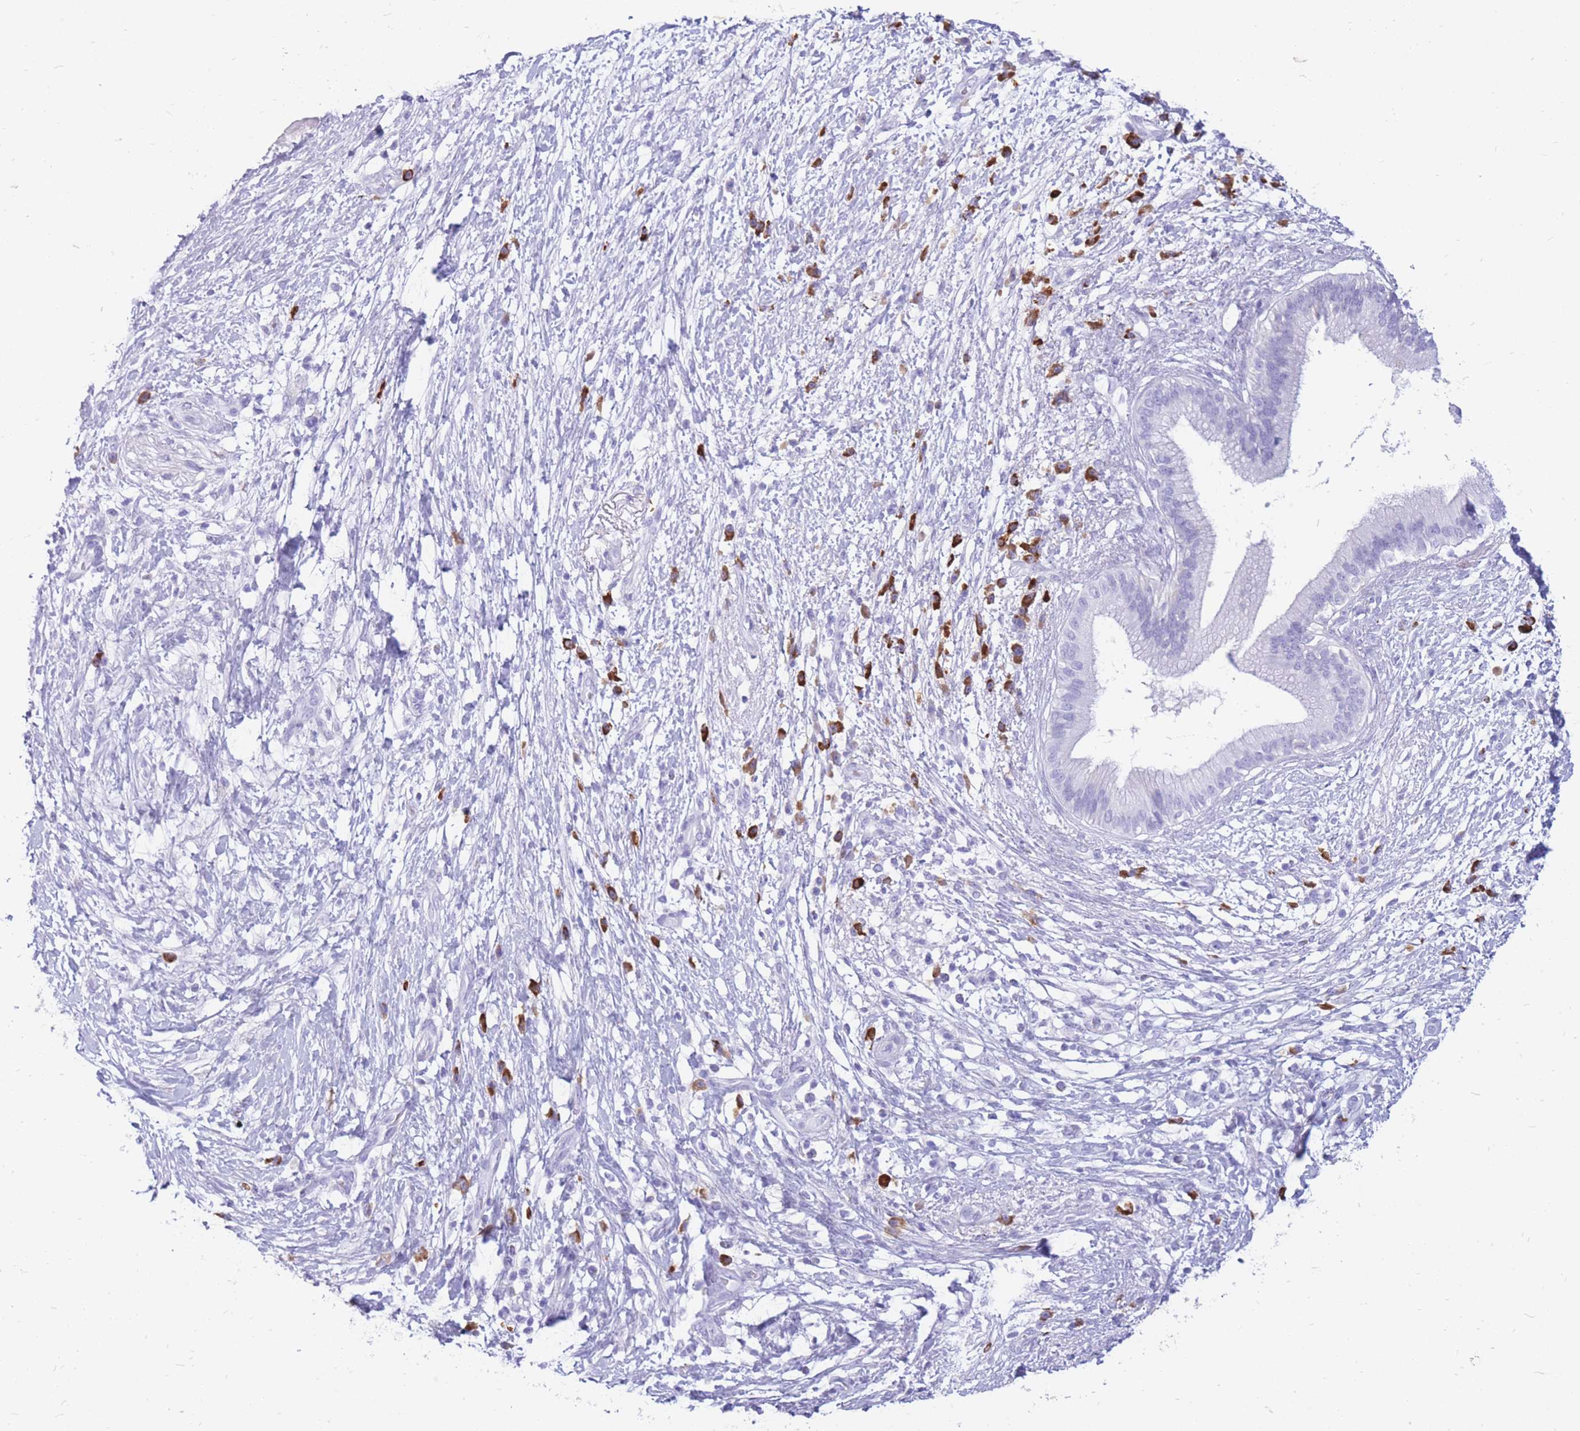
{"staining": {"intensity": "negative", "quantity": "none", "location": "none"}, "tissue": "pancreatic cancer", "cell_type": "Tumor cells", "image_type": "cancer", "snomed": [{"axis": "morphology", "description": "Adenocarcinoma, NOS"}, {"axis": "topography", "description": "Pancreas"}], "caption": "Pancreatic cancer (adenocarcinoma) stained for a protein using immunohistochemistry (IHC) displays no expression tumor cells.", "gene": "ZFP37", "patient": {"sex": "female", "age": 72}}